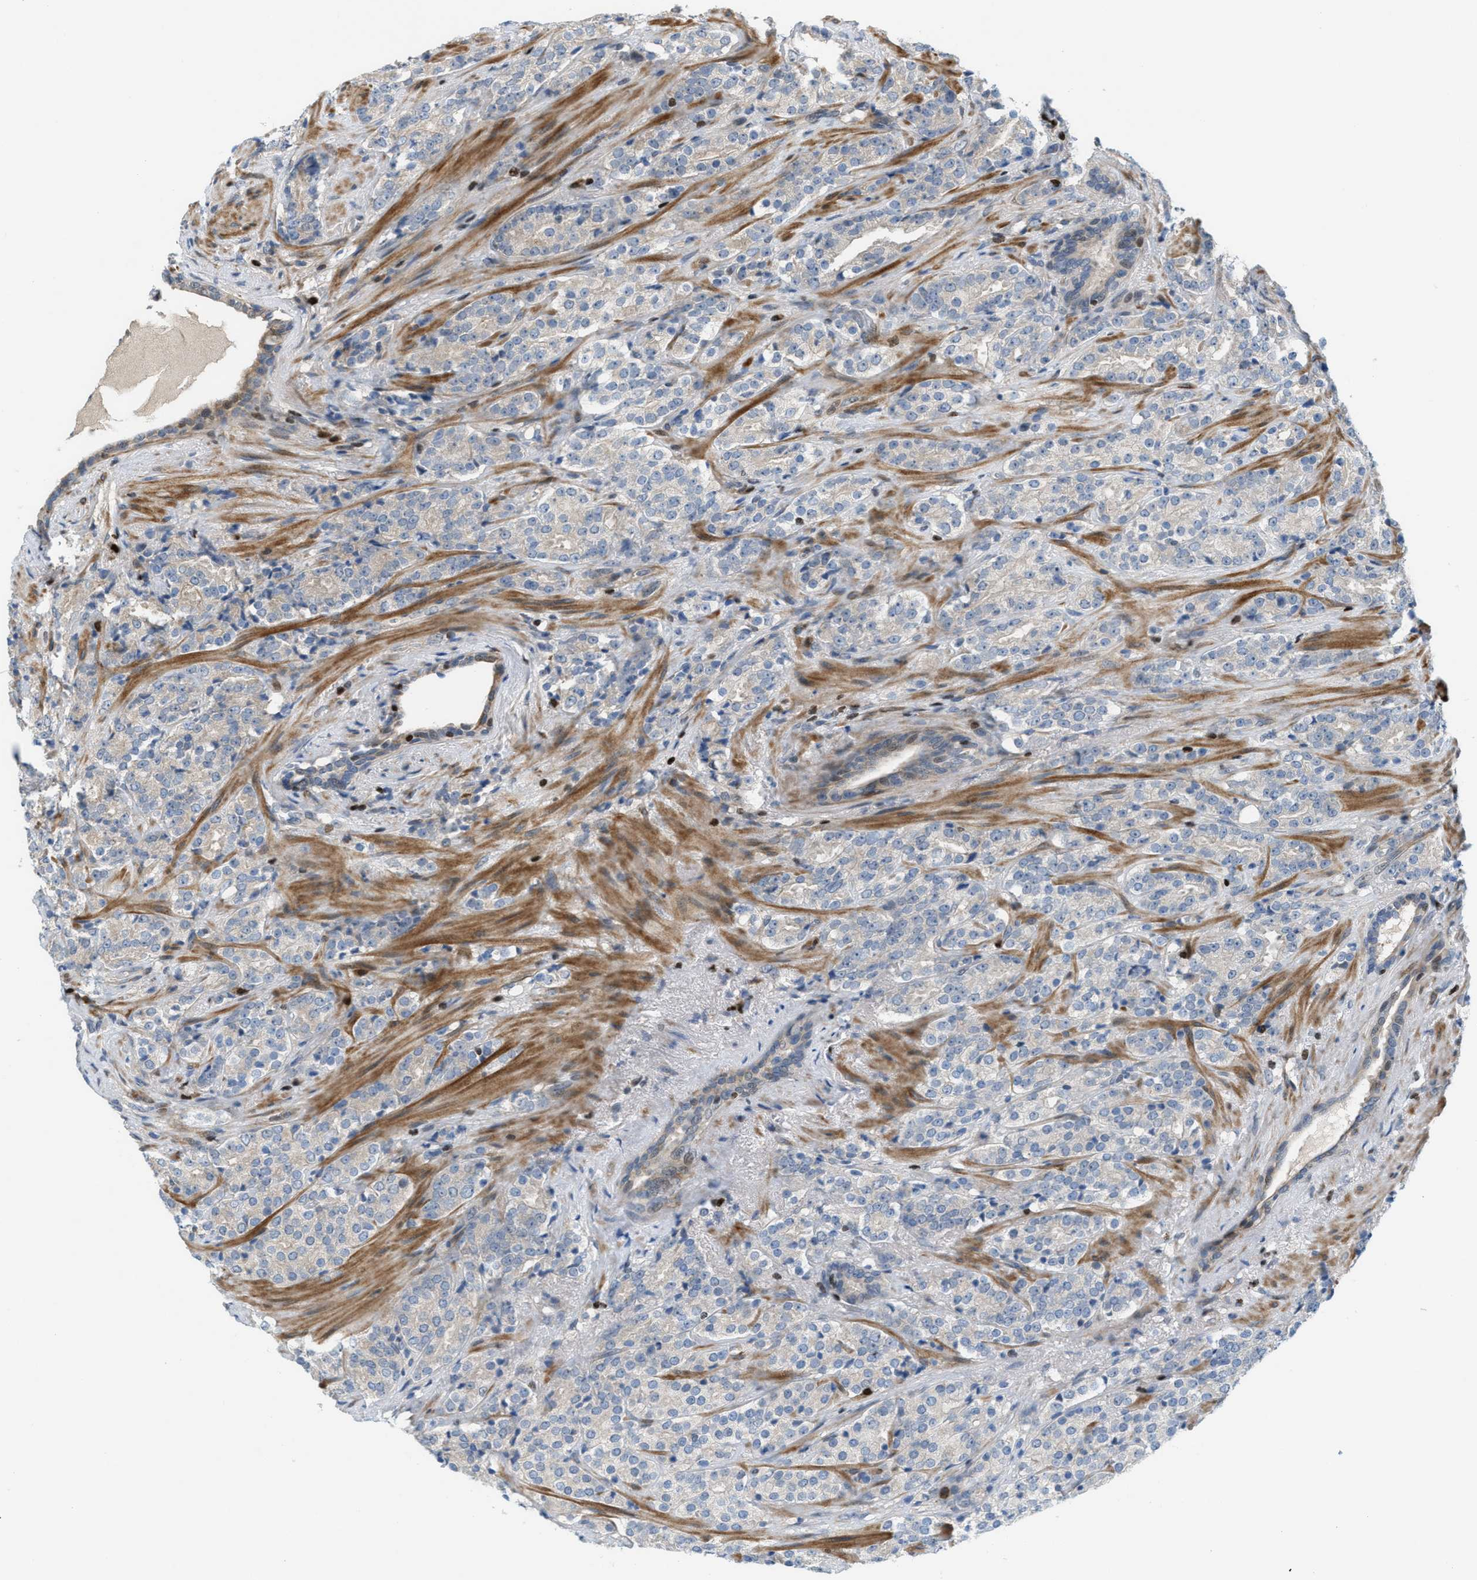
{"staining": {"intensity": "negative", "quantity": "none", "location": "none"}, "tissue": "prostate cancer", "cell_type": "Tumor cells", "image_type": "cancer", "snomed": [{"axis": "morphology", "description": "Adenocarcinoma, High grade"}, {"axis": "topography", "description": "Prostate"}], "caption": "IHC of human prostate cancer displays no positivity in tumor cells.", "gene": "ZNF276", "patient": {"sex": "male", "age": 71}}